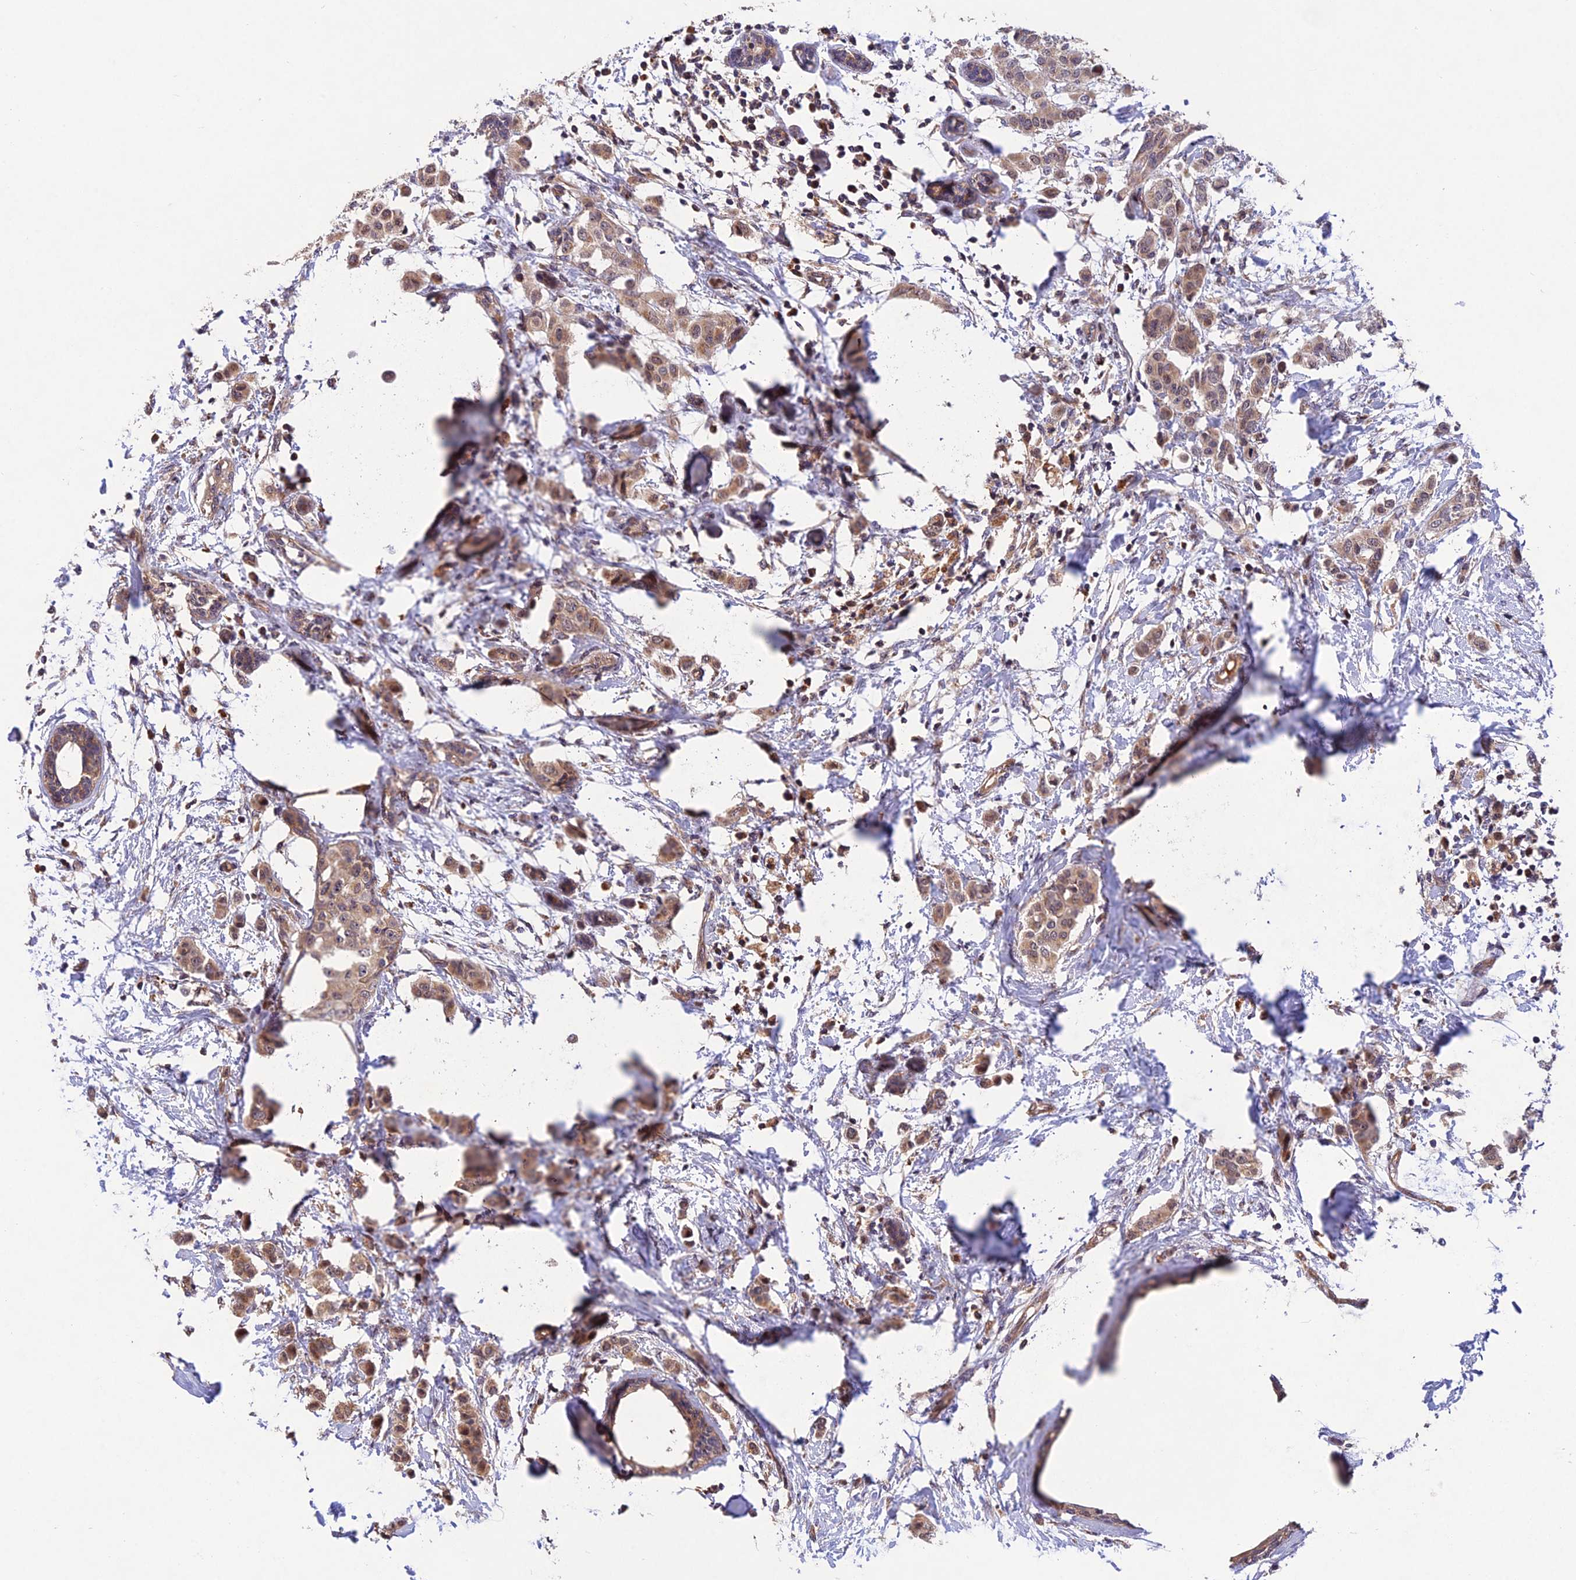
{"staining": {"intensity": "moderate", "quantity": ">75%", "location": "cytoplasmic/membranous"}, "tissue": "breast cancer", "cell_type": "Tumor cells", "image_type": "cancer", "snomed": [{"axis": "morphology", "description": "Duct carcinoma"}, {"axis": "topography", "description": "Breast"}], "caption": "Breast cancer stained with immunohistochemistry (IHC) shows moderate cytoplasmic/membranous staining in about >75% of tumor cells.", "gene": "MNS1", "patient": {"sex": "female", "age": 40}}